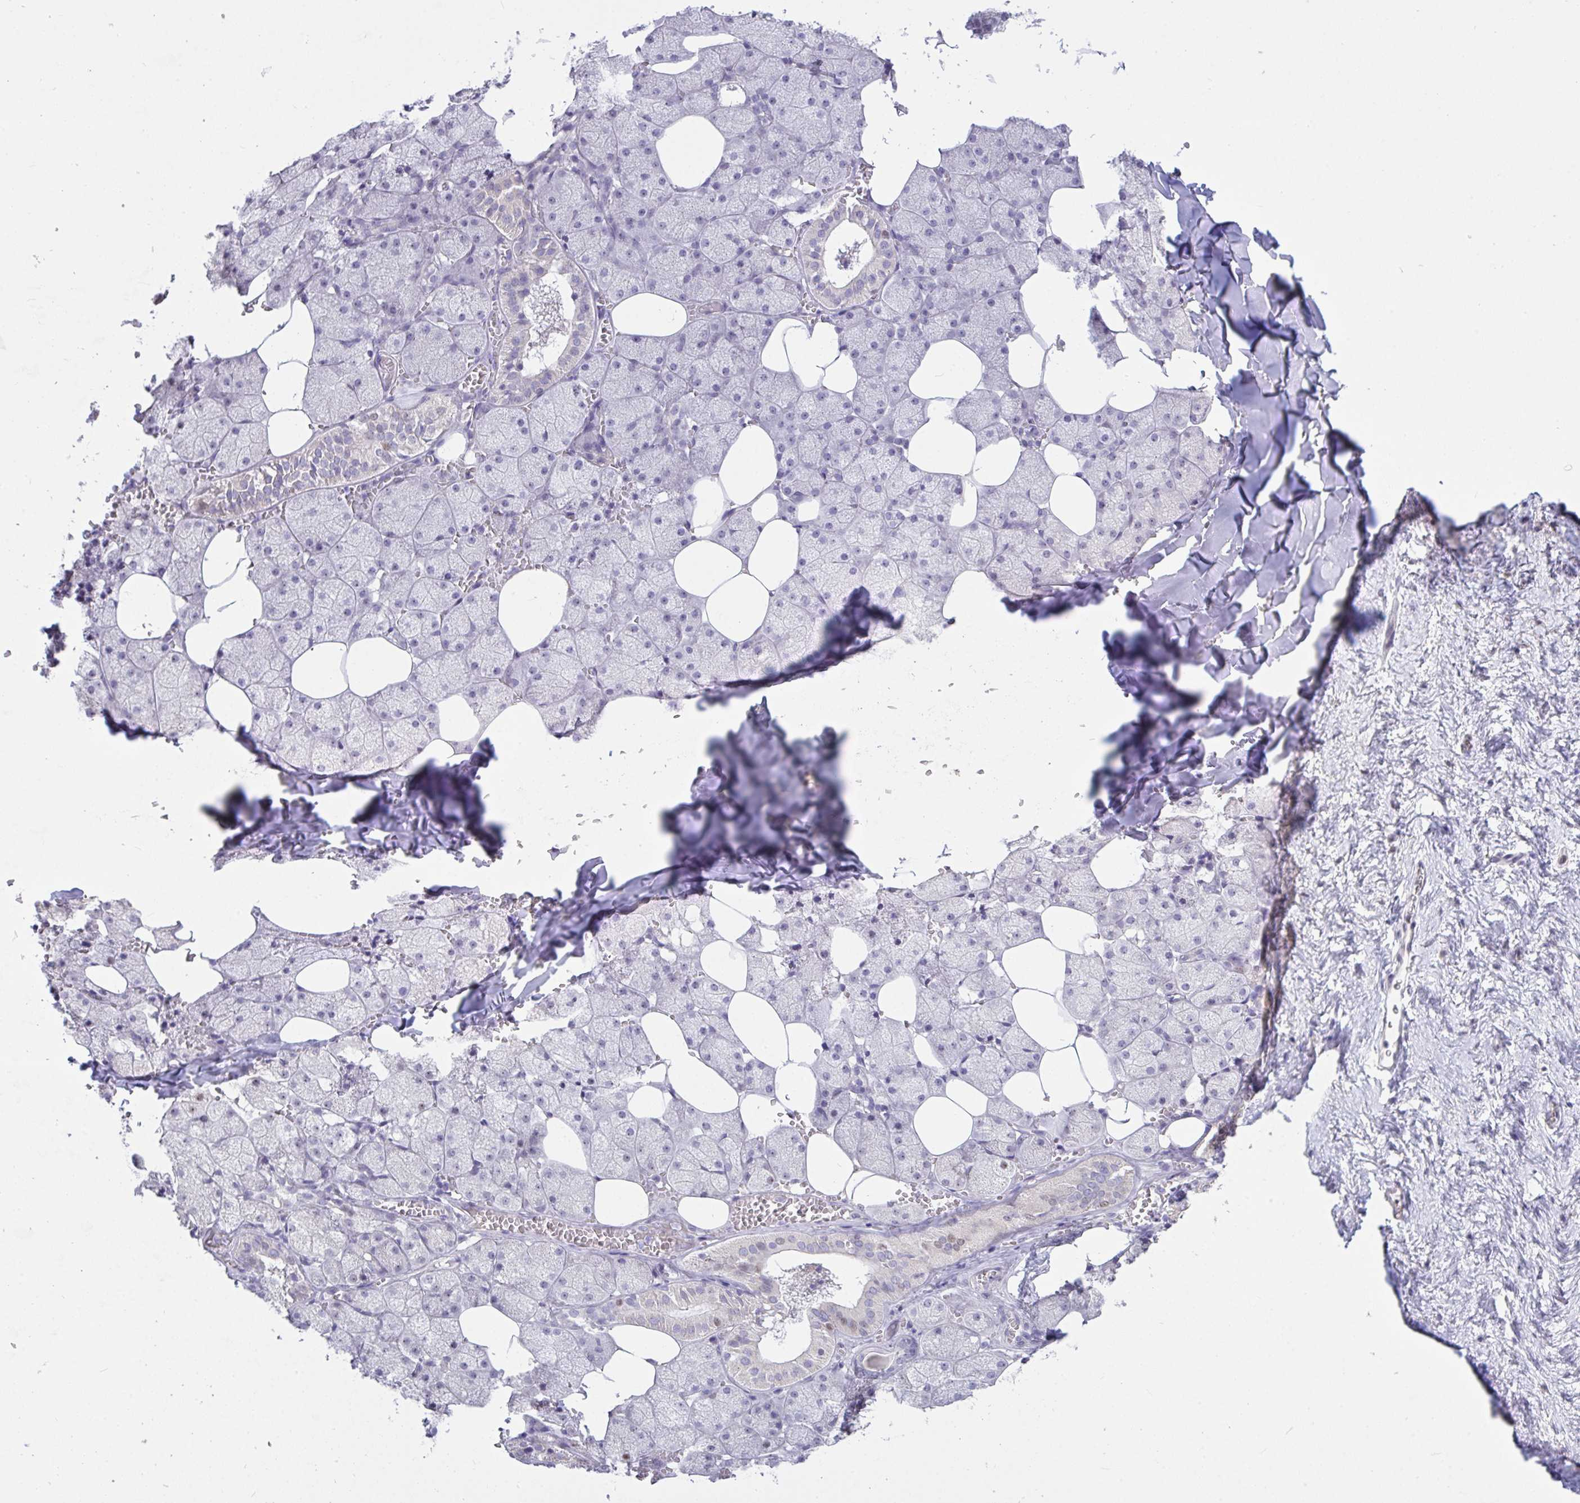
{"staining": {"intensity": "negative", "quantity": "none", "location": "none"}, "tissue": "salivary gland", "cell_type": "Glandular cells", "image_type": "normal", "snomed": [{"axis": "morphology", "description": "Normal tissue, NOS"}, {"axis": "topography", "description": "Salivary gland"}, {"axis": "topography", "description": "Peripheral nerve tissue"}], "caption": "Immunohistochemistry of normal salivary gland reveals no staining in glandular cells. (Stains: DAB (3,3'-diaminobenzidine) immunohistochemistry (IHC) with hematoxylin counter stain, Microscopy: brightfield microscopy at high magnification).", "gene": "MYC", "patient": {"sex": "male", "age": 38}}